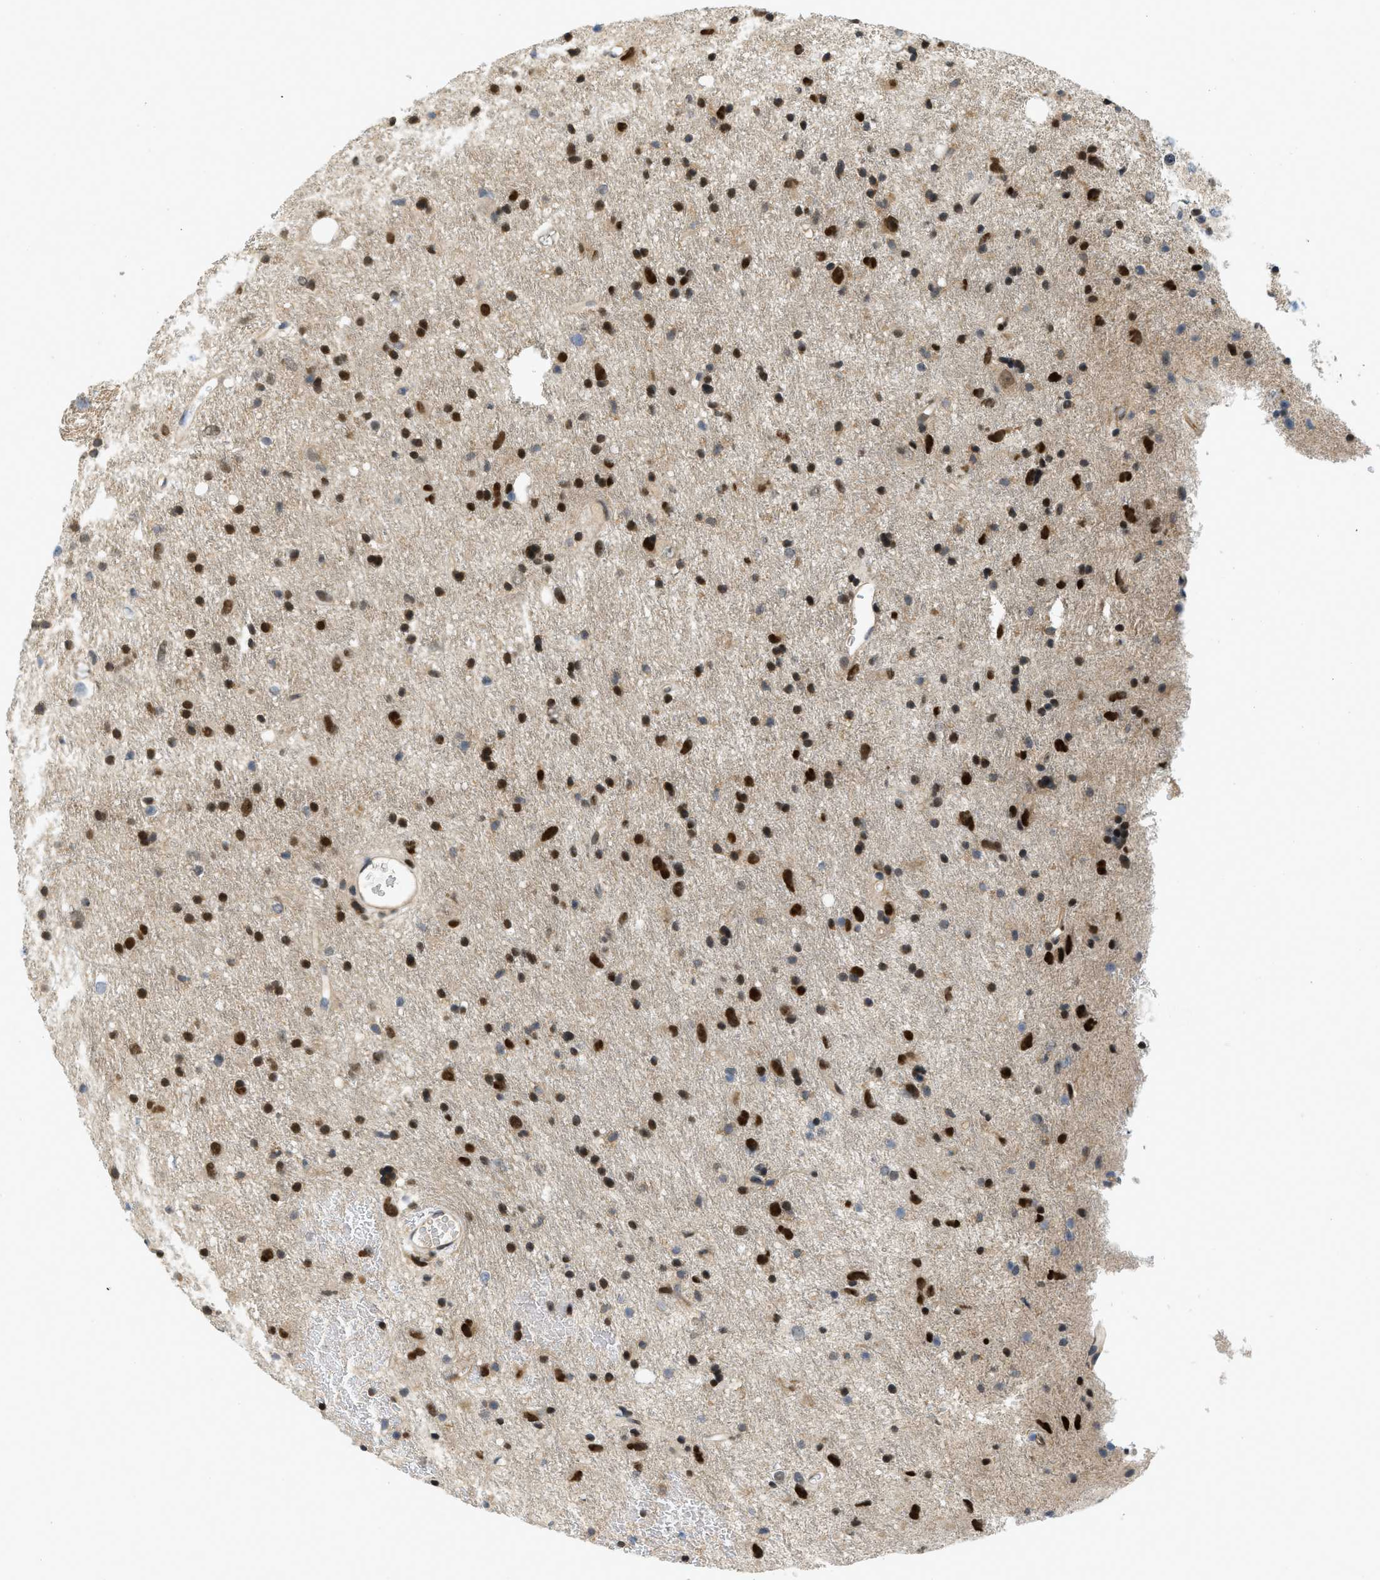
{"staining": {"intensity": "strong", "quantity": ">75%", "location": "nuclear"}, "tissue": "glioma", "cell_type": "Tumor cells", "image_type": "cancer", "snomed": [{"axis": "morphology", "description": "Glioma, malignant, Low grade"}, {"axis": "topography", "description": "Brain"}], "caption": "IHC image of neoplastic tissue: human glioma stained using IHC exhibits high levels of strong protein expression localized specifically in the nuclear of tumor cells, appearing as a nuclear brown color.", "gene": "KMT2A", "patient": {"sex": "male", "age": 77}}